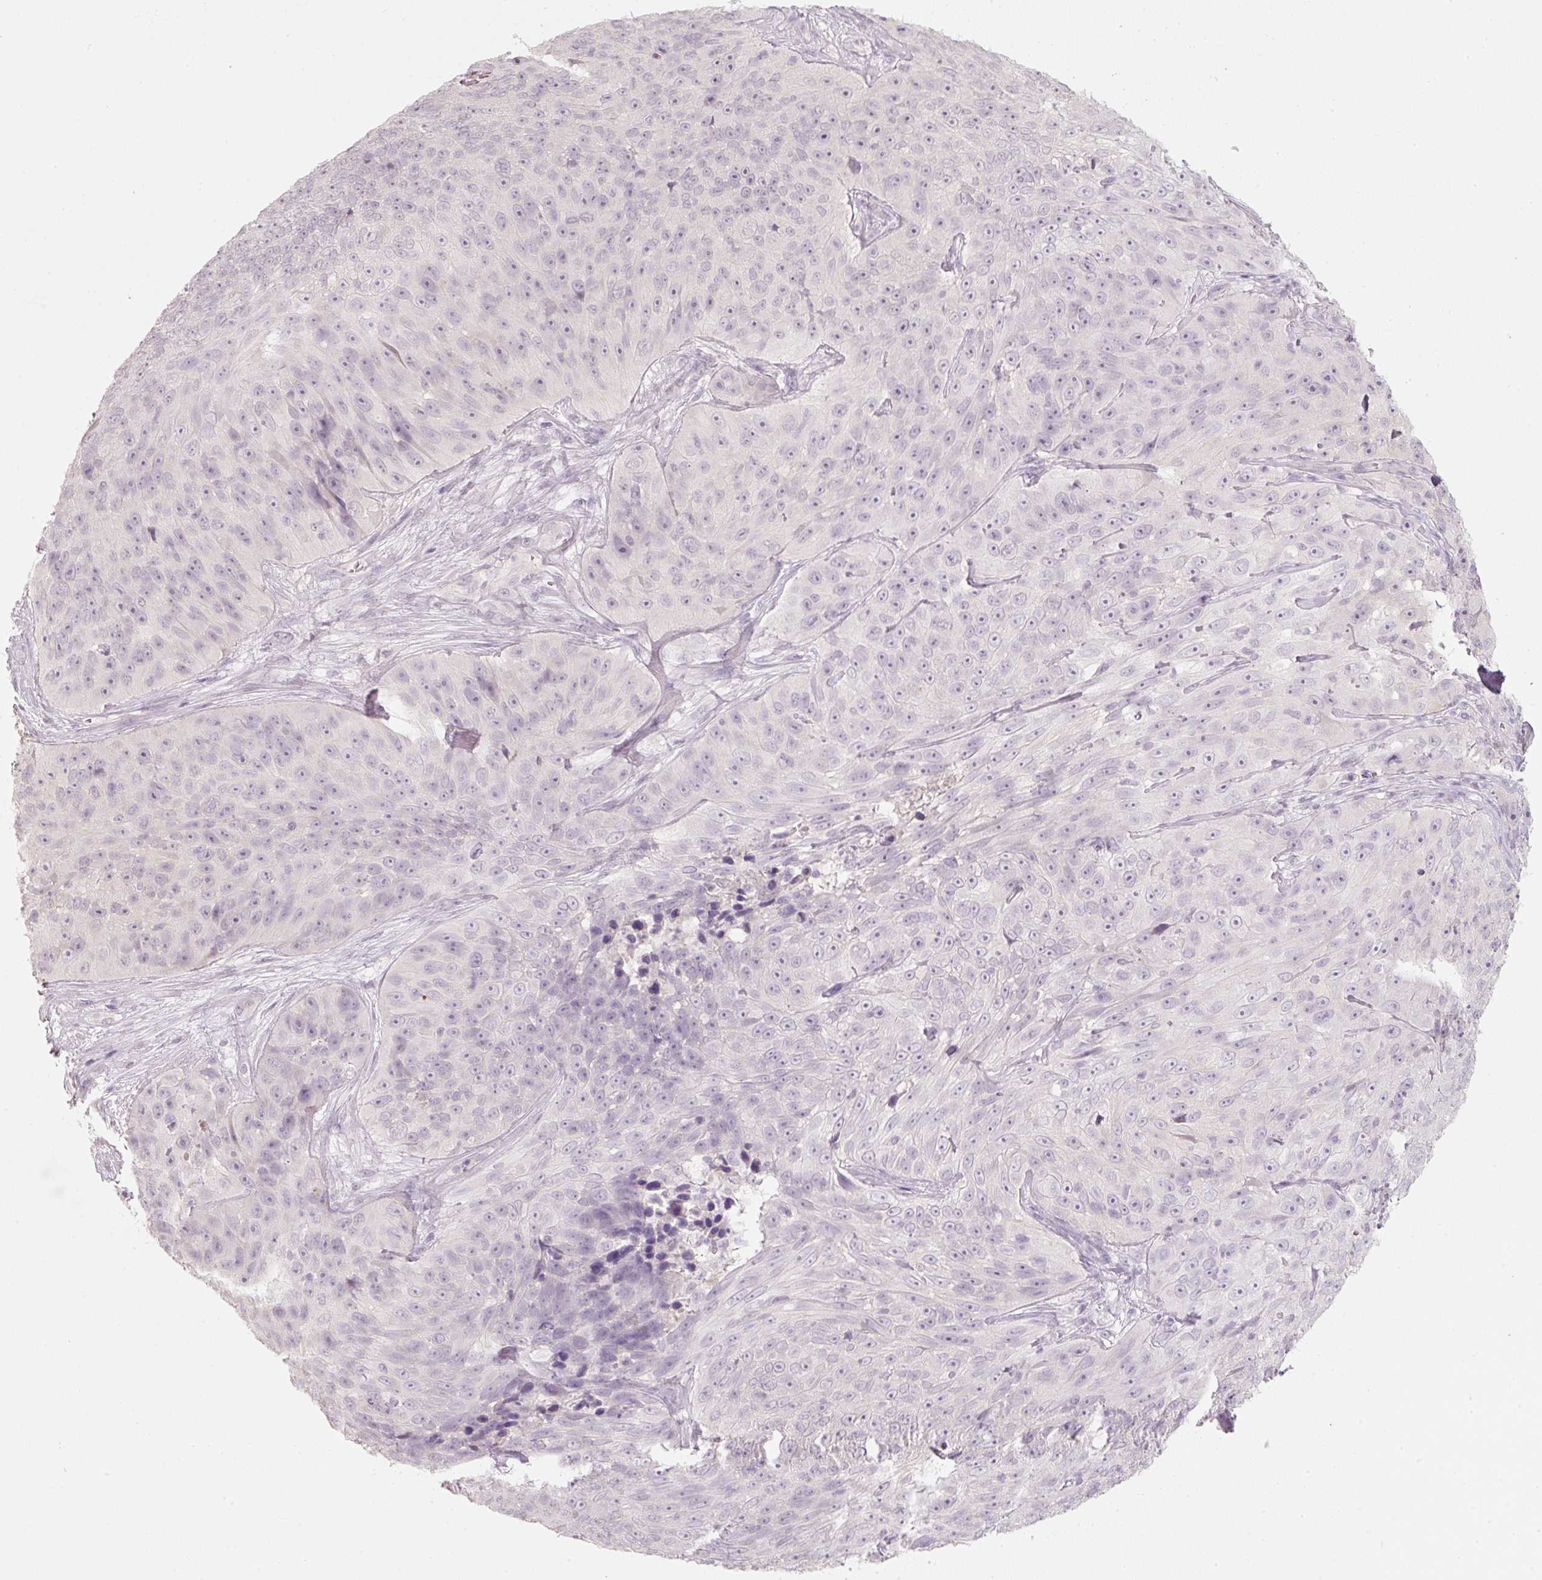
{"staining": {"intensity": "negative", "quantity": "none", "location": "none"}, "tissue": "skin cancer", "cell_type": "Tumor cells", "image_type": "cancer", "snomed": [{"axis": "morphology", "description": "Squamous cell carcinoma, NOS"}, {"axis": "topography", "description": "Skin"}], "caption": "Skin squamous cell carcinoma was stained to show a protein in brown. There is no significant positivity in tumor cells.", "gene": "STEAP1", "patient": {"sex": "female", "age": 87}}